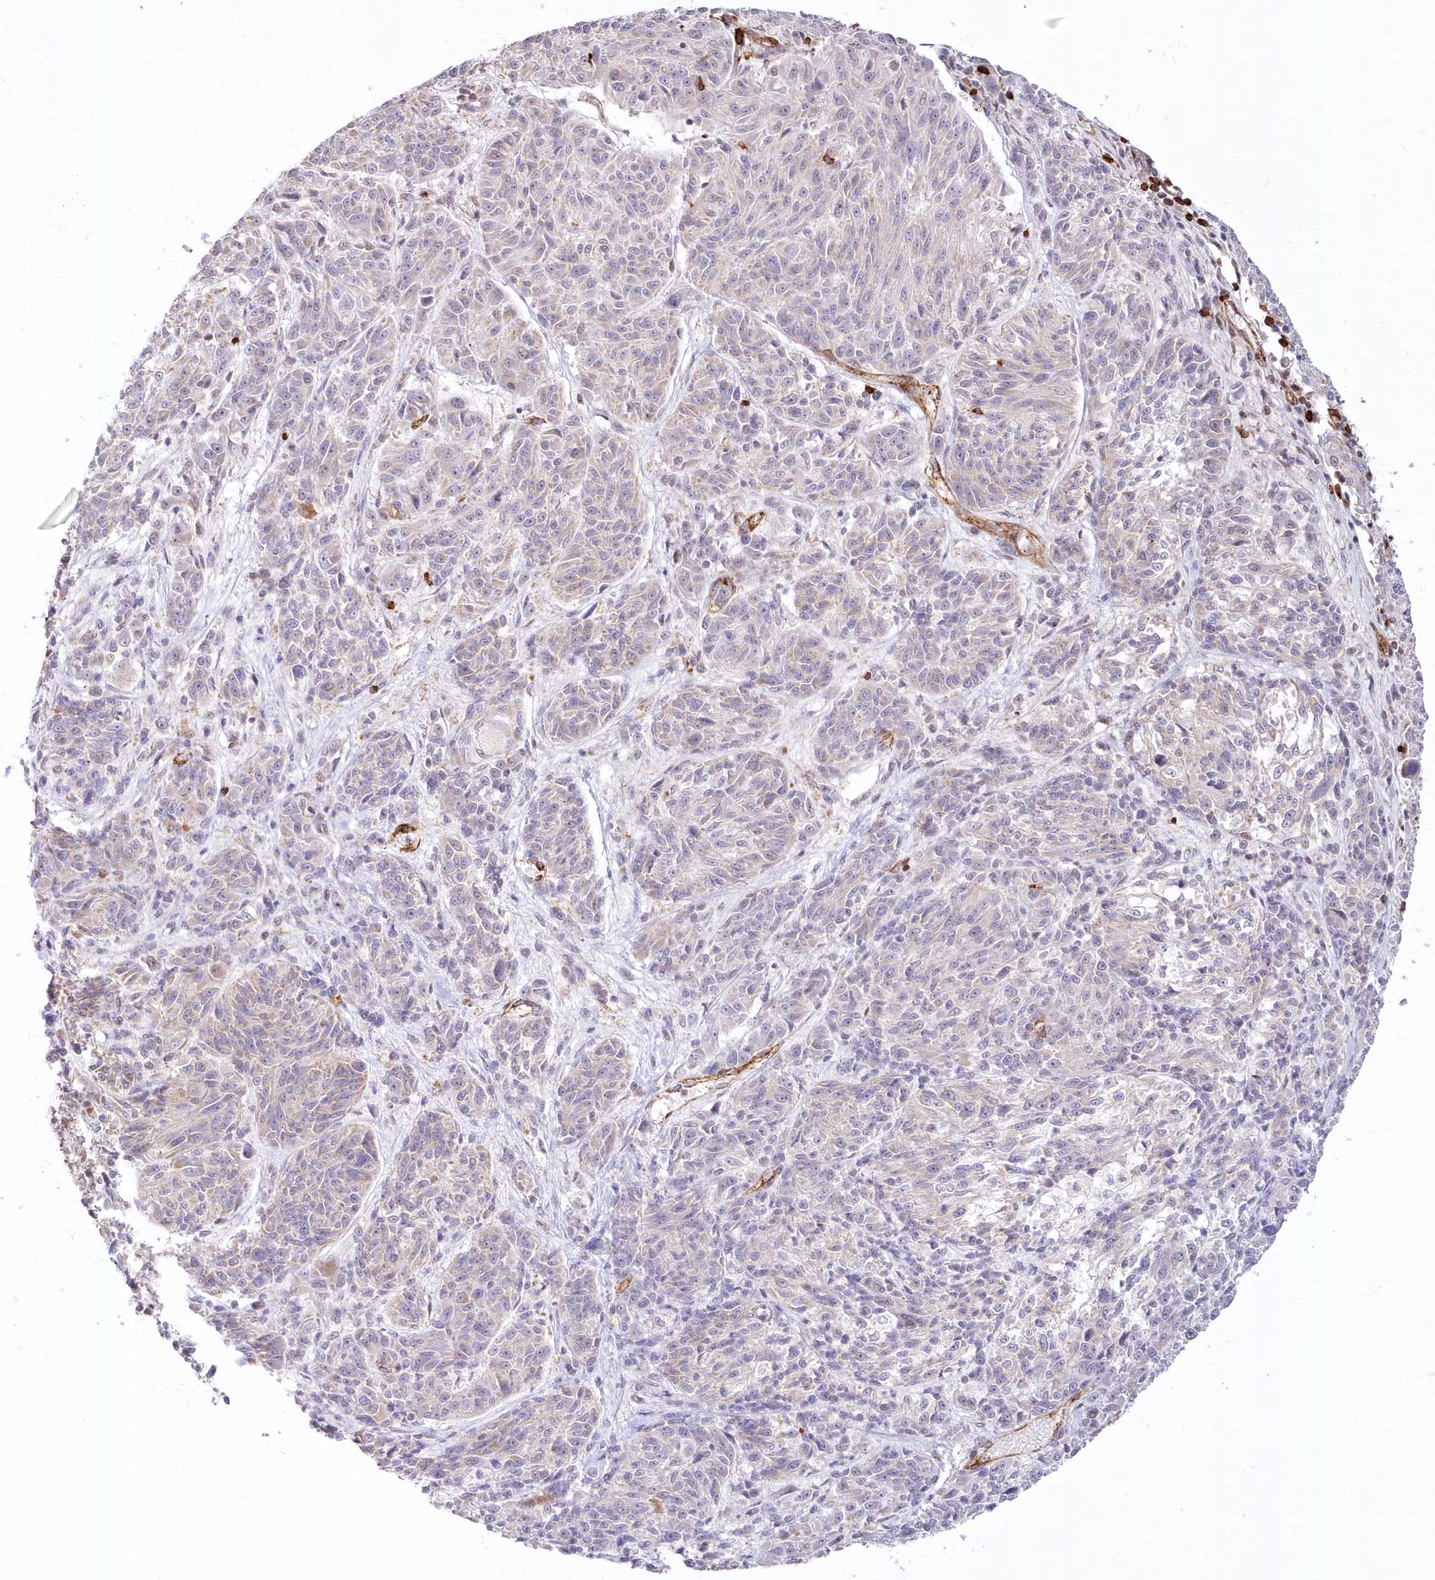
{"staining": {"intensity": "negative", "quantity": "none", "location": "none"}, "tissue": "melanoma", "cell_type": "Tumor cells", "image_type": "cancer", "snomed": [{"axis": "morphology", "description": "Malignant melanoma, NOS"}, {"axis": "topography", "description": "Skin"}], "caption": "Malignant melanoma stained for a protein using immunohistochemistry (IHC) demonstrates no staining tumor cells.", "gene": "AFAP1L2", "patient": {"sex": "male", "age": 53}}